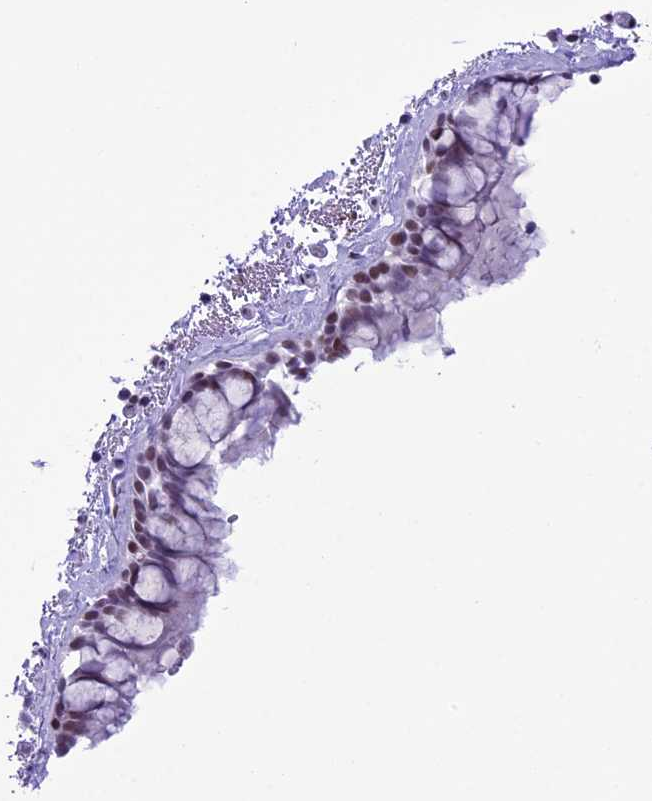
{"staining": {"intensity": "moderate", "quantity": "25%-75%", "location": "nuclear"}, "tissue": "bronchus", "cell_type": "Respiratory epithelial cells", "image_type": "normal", "snomed": [{"axis": "morphology", "description": "Normal tissue, NOS"}, {"axis": "topography", "description": "Cartilage tissue"}], "caption": "Immunohistochemistry of benign bronchus exhibits medium levels of moderate nuclear positivity in about 25%-75% of respiratory epithelial cells. (Brightfield microscopy of DAB IHC at high magnification).", "gene": "RPS6KB1", "patient": {"sex": "male", "age": 63}}